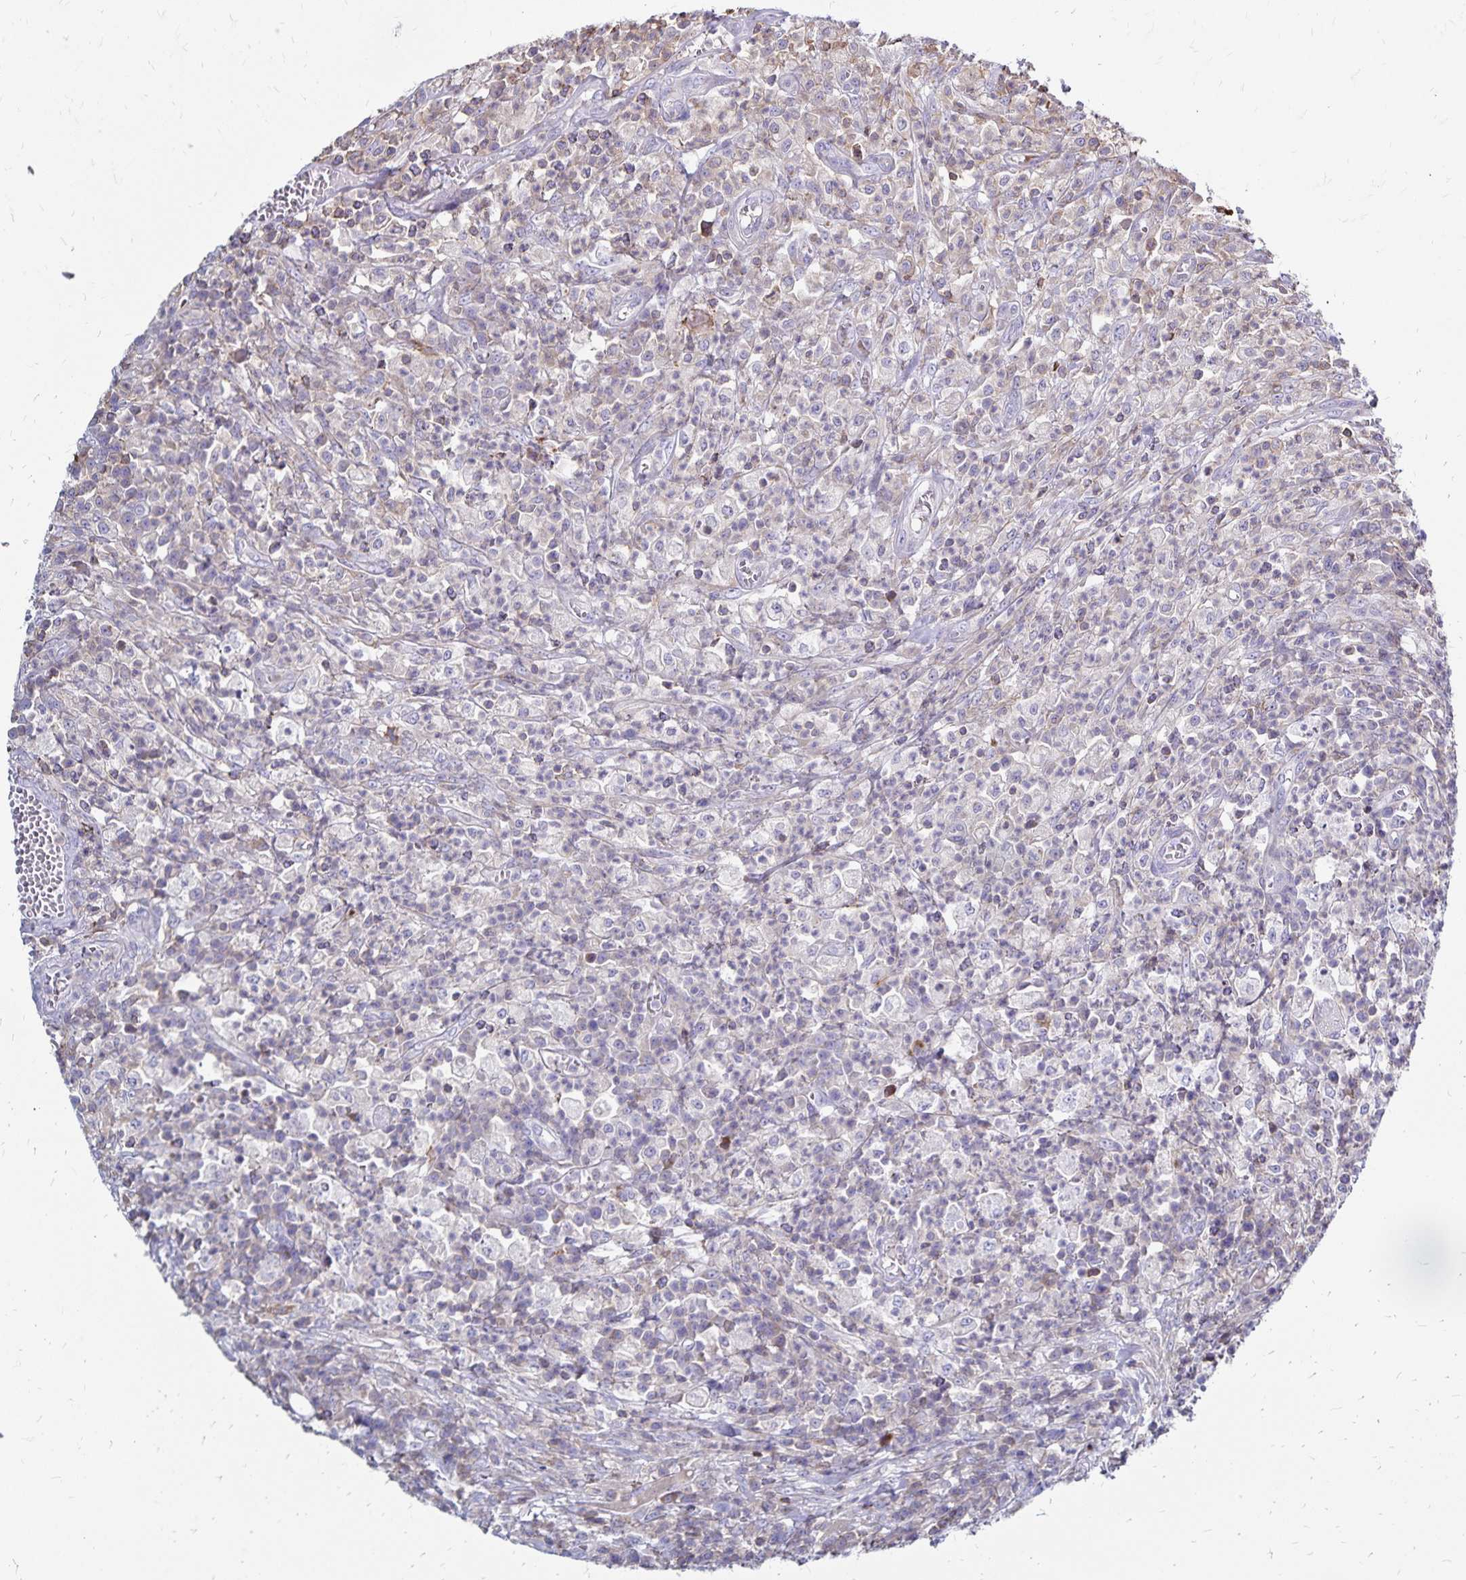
{"staining": {"intensity": "weak", "quantity": "<25%", "location": "cytoplasmic/membranous"}, "tissue": "colorectal cancer", "cell_type": "Tumor cells", "image_type": "cancer", "snomed": [{"axis": "morphology", "description": "Normal tissue, NOS"}, {"axis": "morphology", "description": "Adenocarcinoma, NOS"}, {"axis": "topography", "description": "Colon"}], "caption": "A micrograph of human adenocarcinoma (colorectal) is negative for staining in tumor cells.", "gene": "NAGPA", "patient": {"sex": "male", "age": 65}}